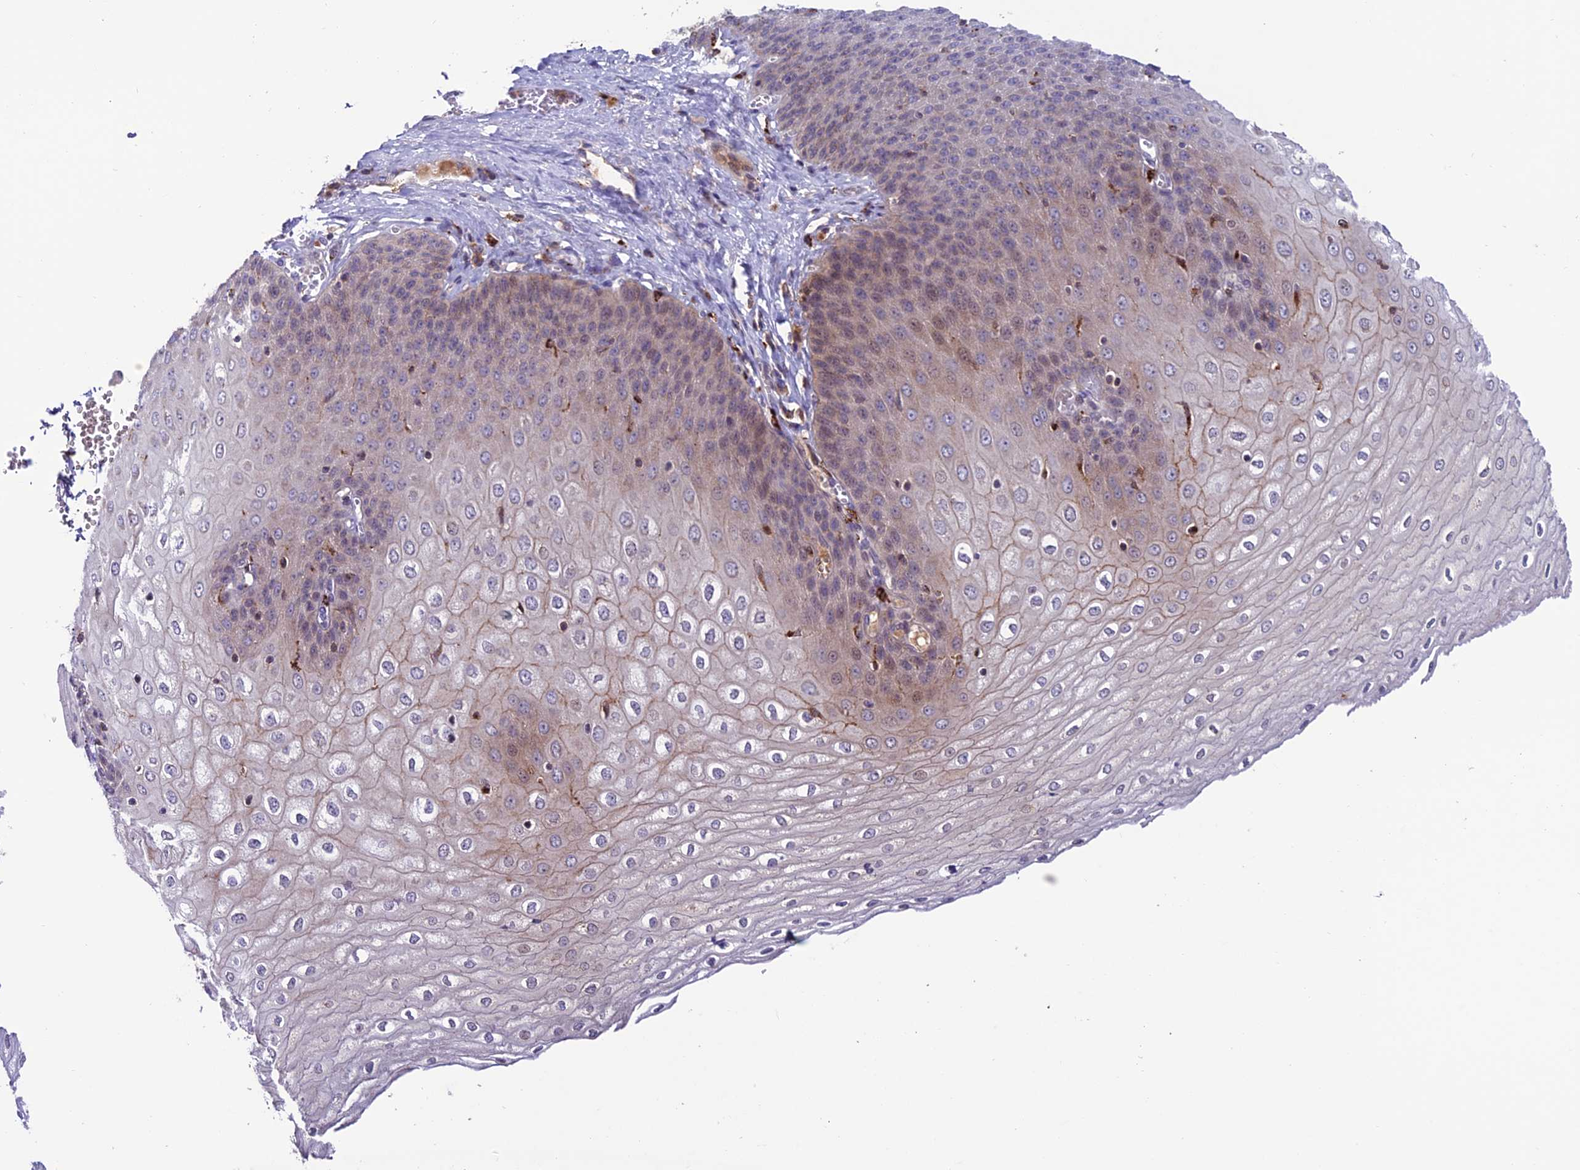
{"staining": {"intensity": "weak", "quantity": "25%-75%", "location": "cytoplasmic/membranous"}, "tissue": "esophagus", "cell_type": "Squamous epithelial cells", "image_type": "normal", "snomed": [{"axis": "morphology", "description": "Normal tissue, NOS"}, {"axis": "topography", "description": "Esophagus"}], "caption": "A histopathology image showing weak cytoplasmic/membranous positivity in approximately 25%-75% of squamous epithelial cells in unremarkable esophagus, as visualized by brown immunohistochemical staining.", "gene": "ARHGEF18", "patient": {"sex": "male", "age": 60}}